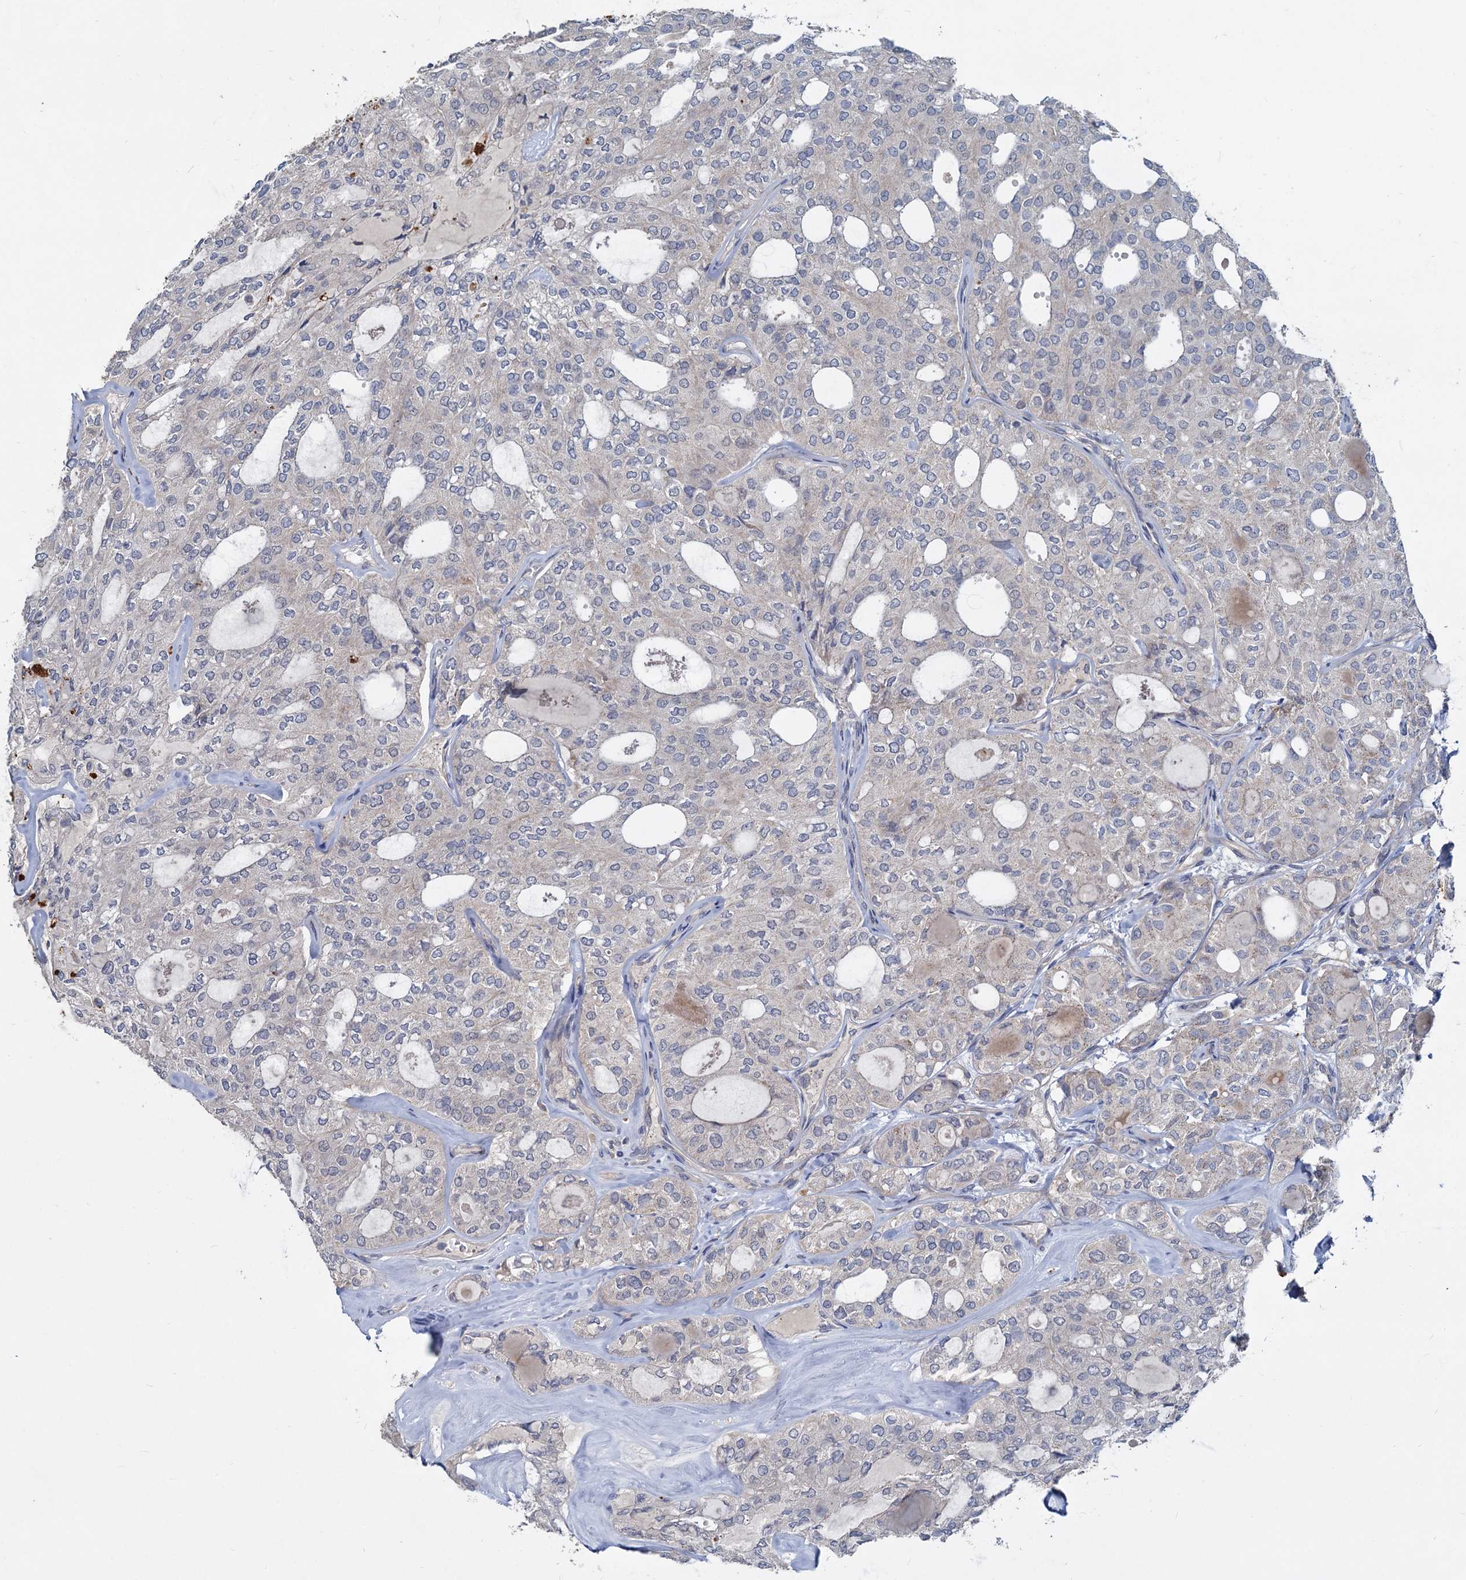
{"staining": {"intensity": "negative", "quantity": "none", "location": "none"}, "tissue": "thyroid cancer", "cell_type": "Tumor cells", "image_type": "cancer", "snomed": [{"axis": "morphology", "description": "Follicular adenoma carcinoma, NOS"}, {"axis": "topography", "description": "Thyroid gland"}], "caption": "This is an immunohistochemistry micrograph of human thyroid cancer. There is no expression in tumor cells.", "gene": "SLC2A7", "patient": {"sex": "male", "age": 75}}